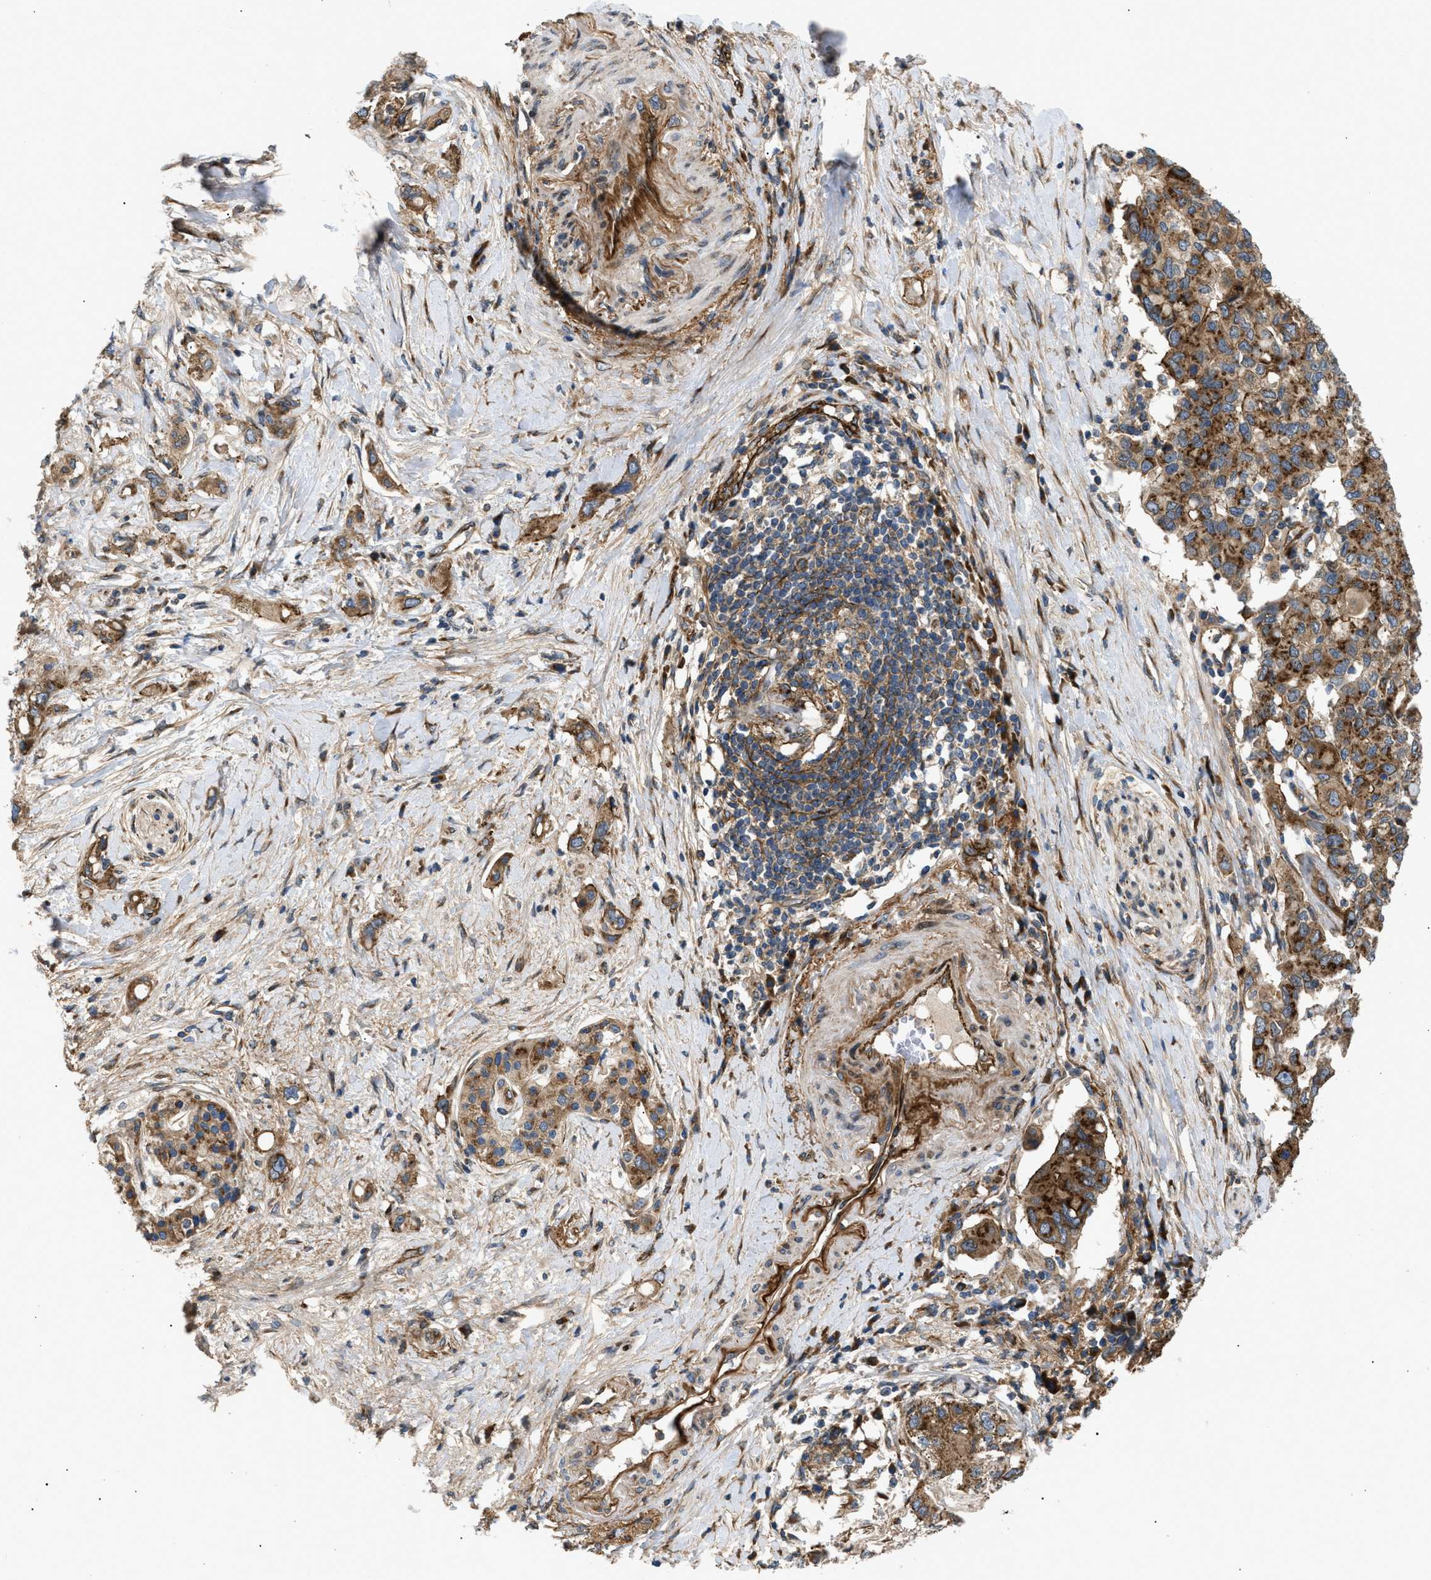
{"staining": {"intensity": "moderate", "quantity": ">75%", "location": "cytoplasmic/membranous"}, "tissue": "pancreatic cancer", "cell_type": "Tumor cells", "image_type": "cancer", "snomed": [{"axis": "morphology", "description": "Adenocarcinoma, NOS"}, {"axis": "topography", "description": "Pancreas"}], "caption": "Approximately >75% of tumor cells in human pancreatic adenocarcinoma display moderate cytoplasmic/membranous protein positivity as visualized by brown immunohistochemical staining.", "gene": "LYSMD3", "patient": {"sex": "female", "age": 56}}